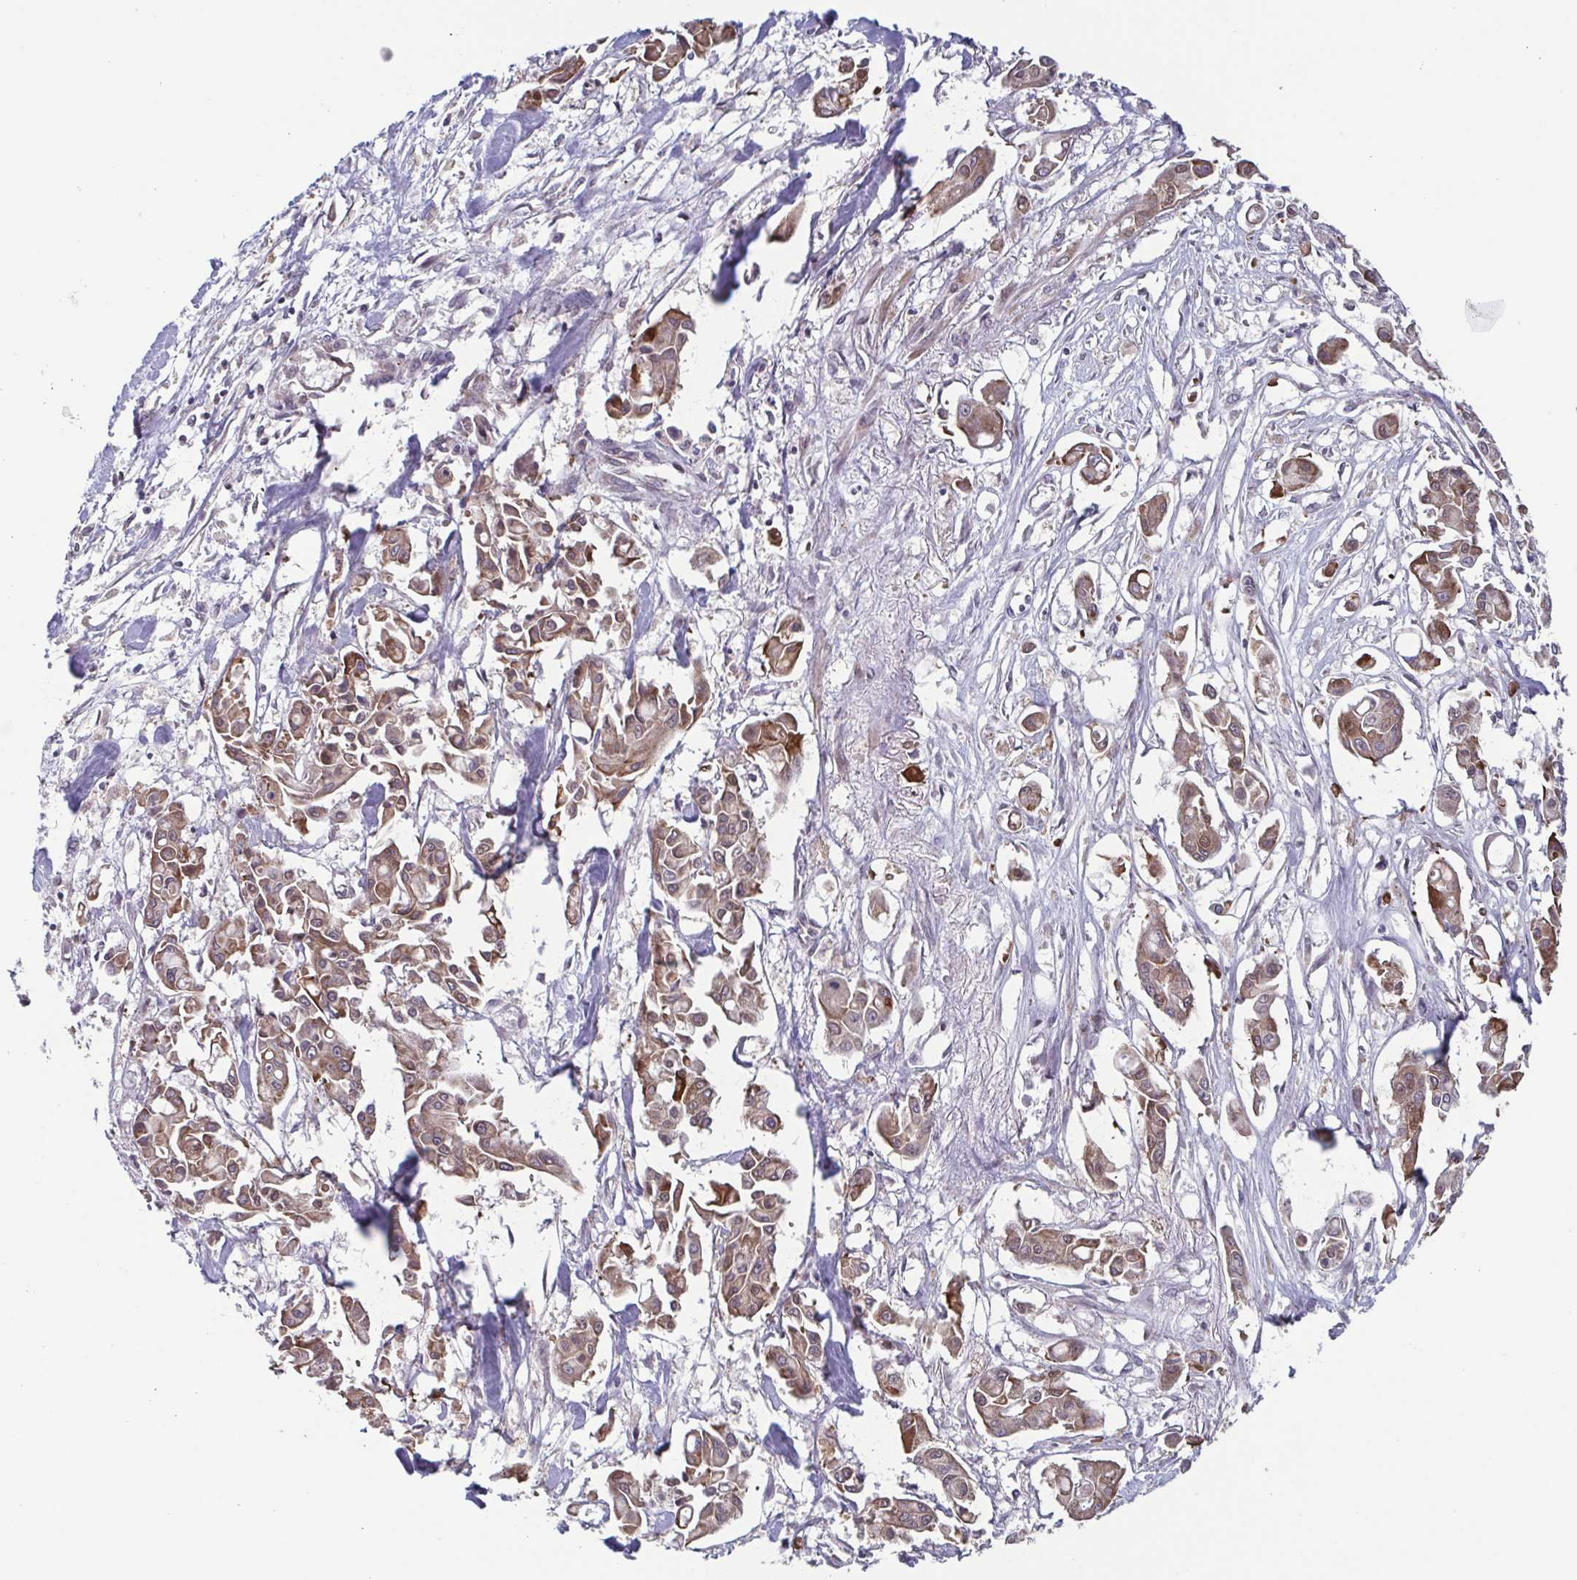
{"staining": {"intensity": "weak", "quantity": ">75%", "location": "cytoplasmic/membranous"}, "tissue": "pancreatic cancer", "cell_type": "Tumor cells", "image_type": "cancer", "snomed": [{"axis": "morphology", "description": "Adenocarcinoma, NOS"}, {"axis": "topography", "description": "Pancreas"}], "caption": "An IHC image of tumor tissue is shown. Protein staining in brown highlights weak cytoplasmic/membranous positivity in pancreatic cancer (adenocarcinoma) within tumor cells. (DAB IHC with brightfield microscopy, high magnification).", "gene": "TTC19", "patient": {"sex": "male", "age": 61}}